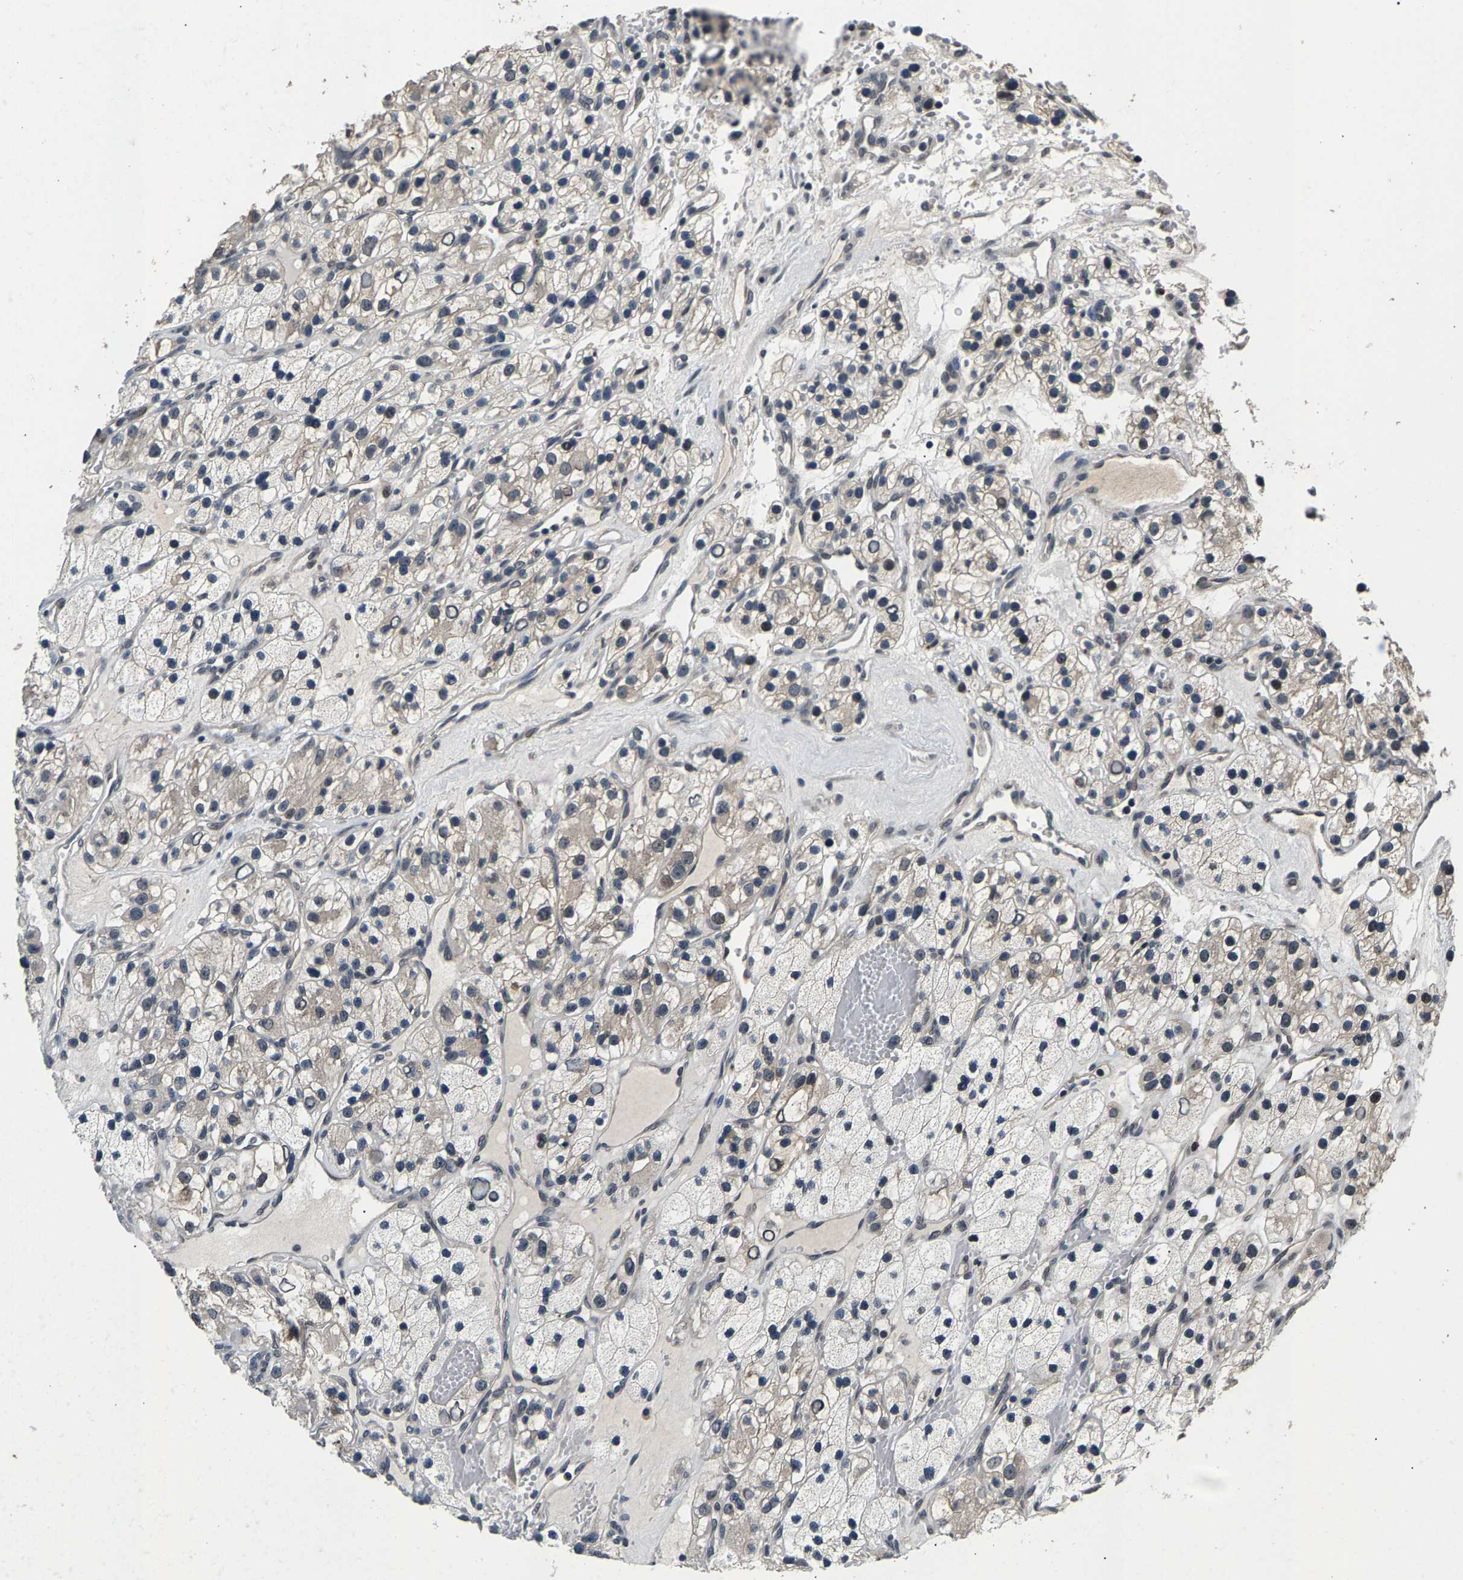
{"staining": {"intensity": "weak", "quantity": "<25%", "location": "cytoplasmic/membranous"}, "tissue": "renal cancer", "cell_type": "Tumor cells", "image_type": "cancer", "snomed": [{"axis": "morphology", "description": "Adenocarcinoma, NOS"}, {"axis": "topography", "description": "Kidney"}], "caption": "Renal adenocarcinoma stained for a protein using IHC demonstrates no staining tumor cells.", "gene": "RBM33", "patient": {"sex": "female", "age": 57}}